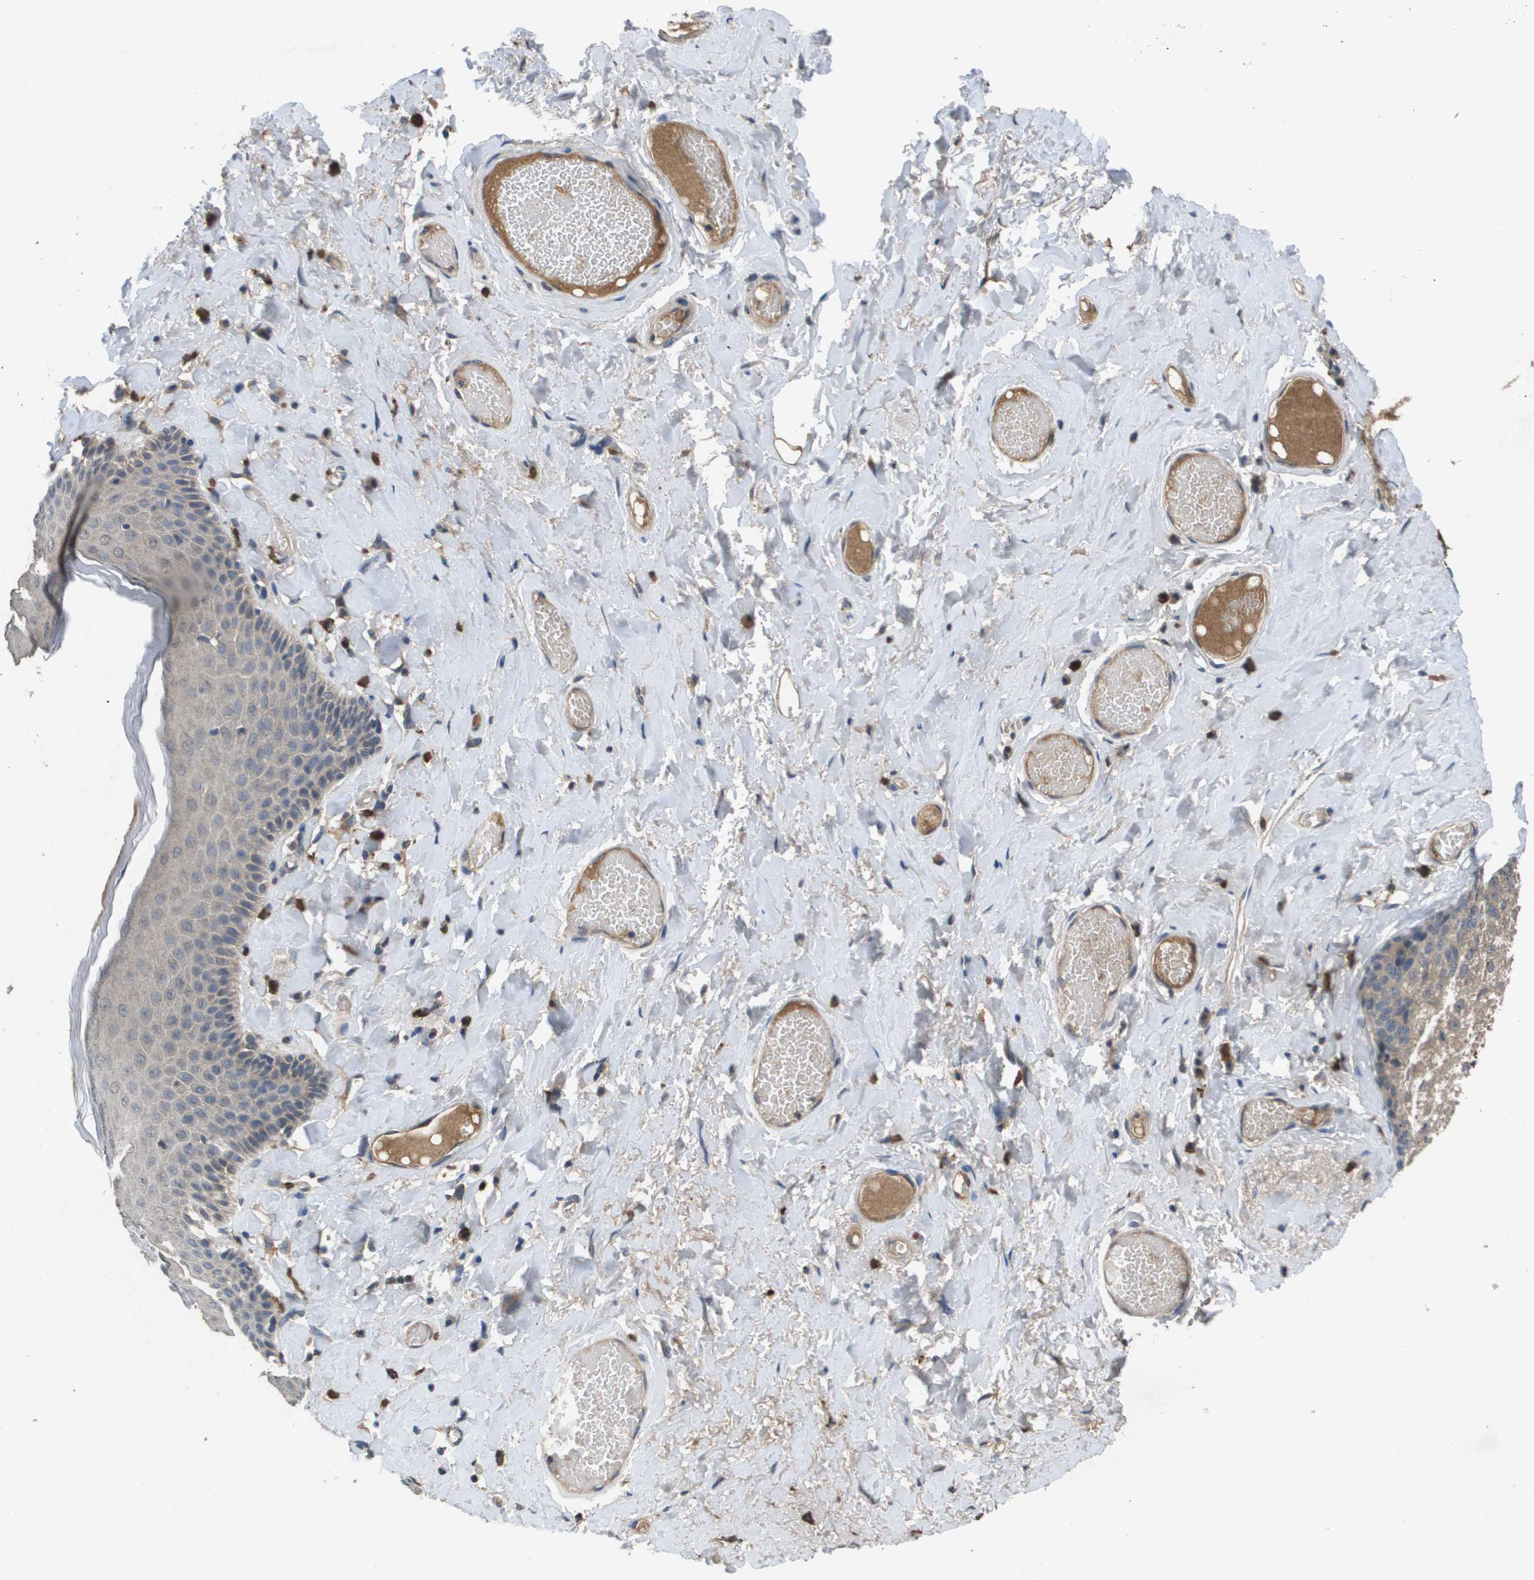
{"staining": {"intensity": "weak", "quantity": "<25%", "location": "cytoplasmic/membranous"}, "tissue": "skin", "cell_type": "Epidermal cells", "image_type": "normal", "snomed": [{"axis": "morphology", "description": "Normal tissue, NOS"}, {"axis": "topography", "description": "Anal"}], "caption": "Immunohistochemistry (IHC) of normal human skin reveals no positivity in epidermal cells.", "gene": "PROC", "patient": {"sex": "male", "age": 69}}